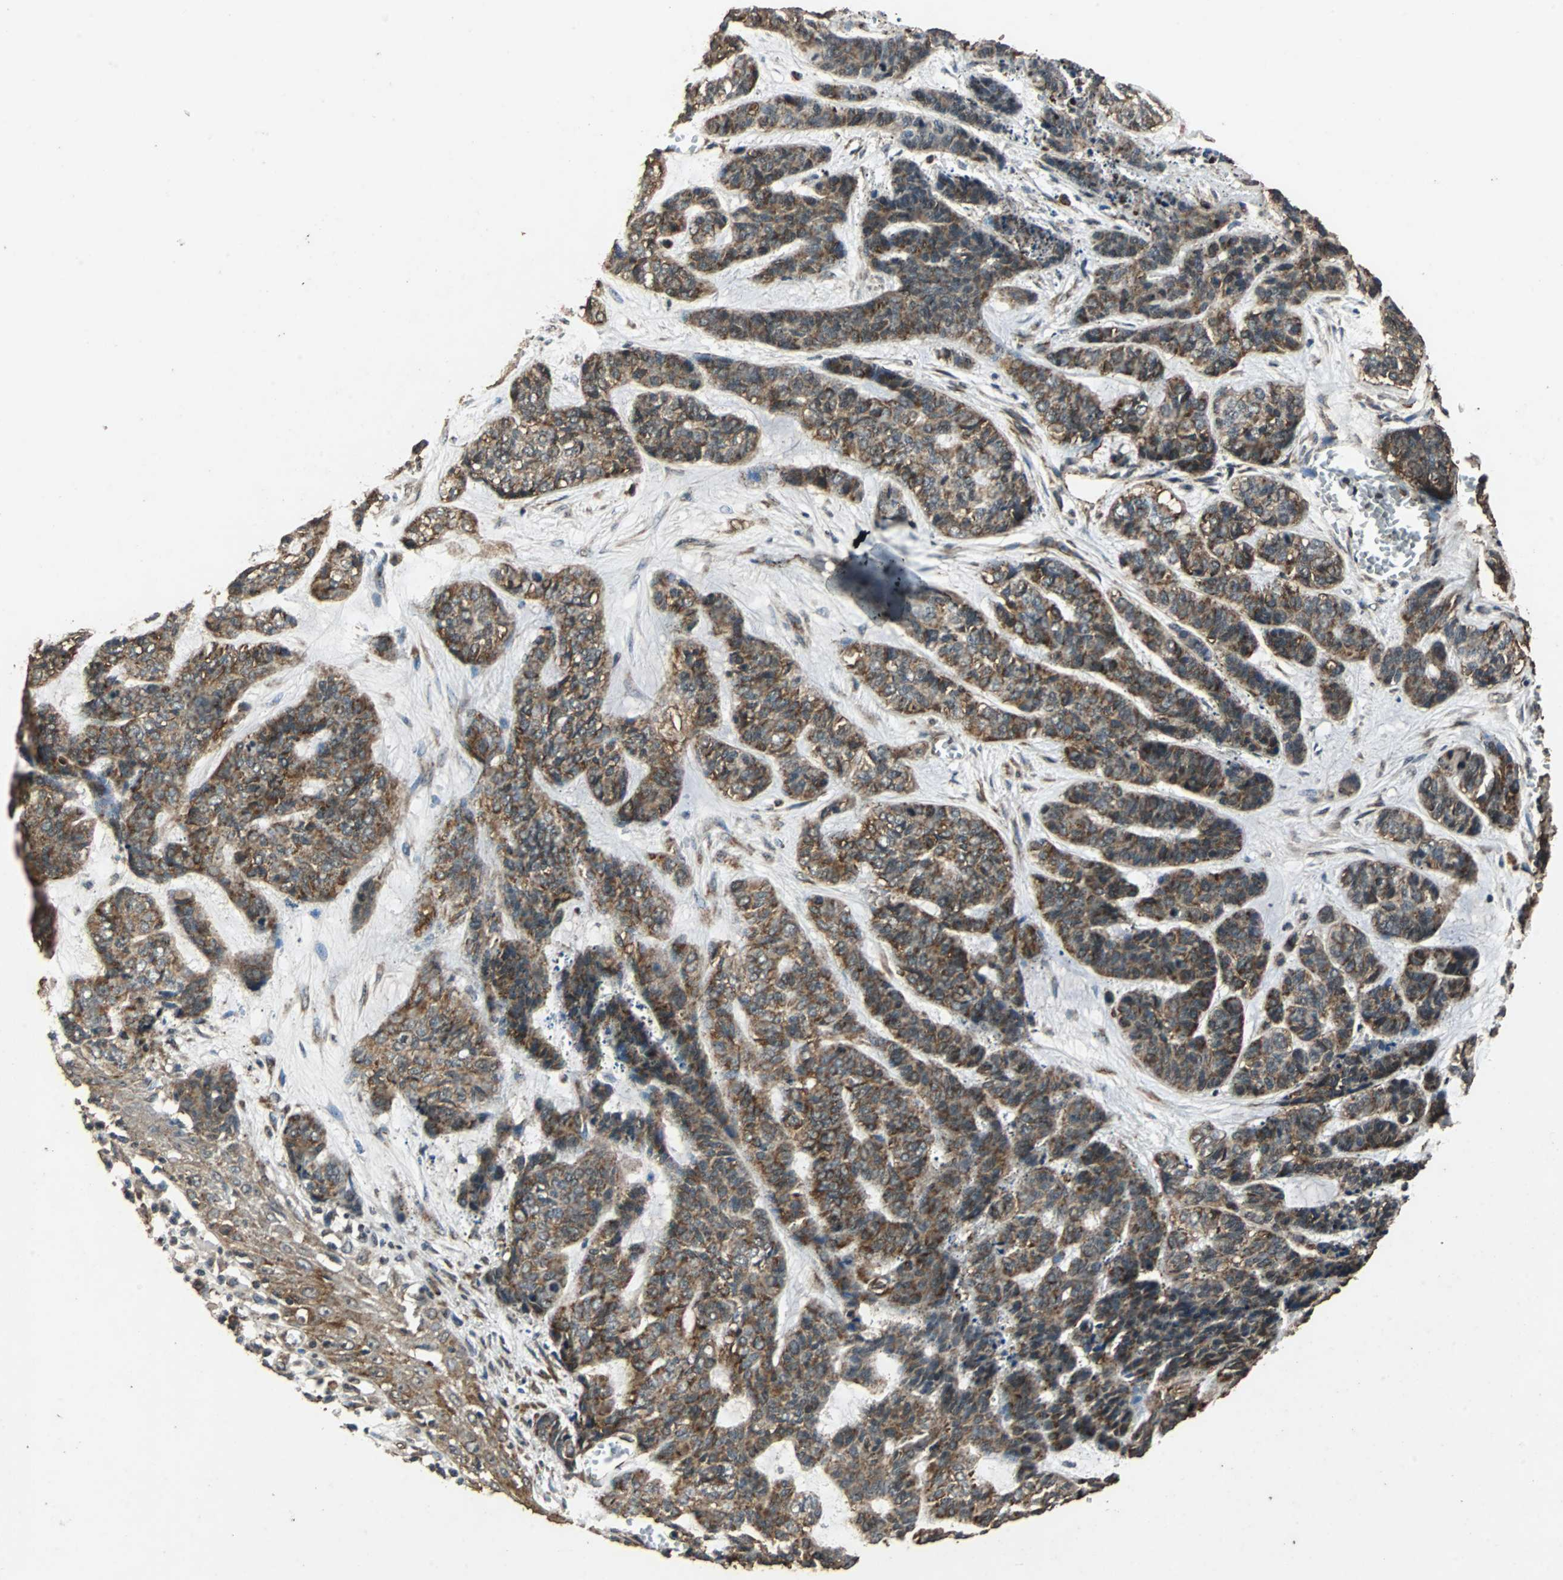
{"staining": {"intensity": "moderate", "quantity": ">75%", "location": "cytoplasmic/membranous"}, "tissue": "skin cancer", "cell_type": "Tumor cells", "image_type": "cancer", "snomed": [{"axis": "morphology", "description": "Basal cell carcinoma"}, {"axis": "topography", "description": "Skin"}], "caption": "Protein expression analysis of skin basal cell carcinoma exhibits moderate cytoplasmic/membranous staining in approximately >75% of tumor cells. The staining is performed using DAB brown chromogen to label protein expression. The nuclei are counter-stained blue using hematoxylin.", "gene": "NAA10", "patient": {"sex": "female", "age": 64}}